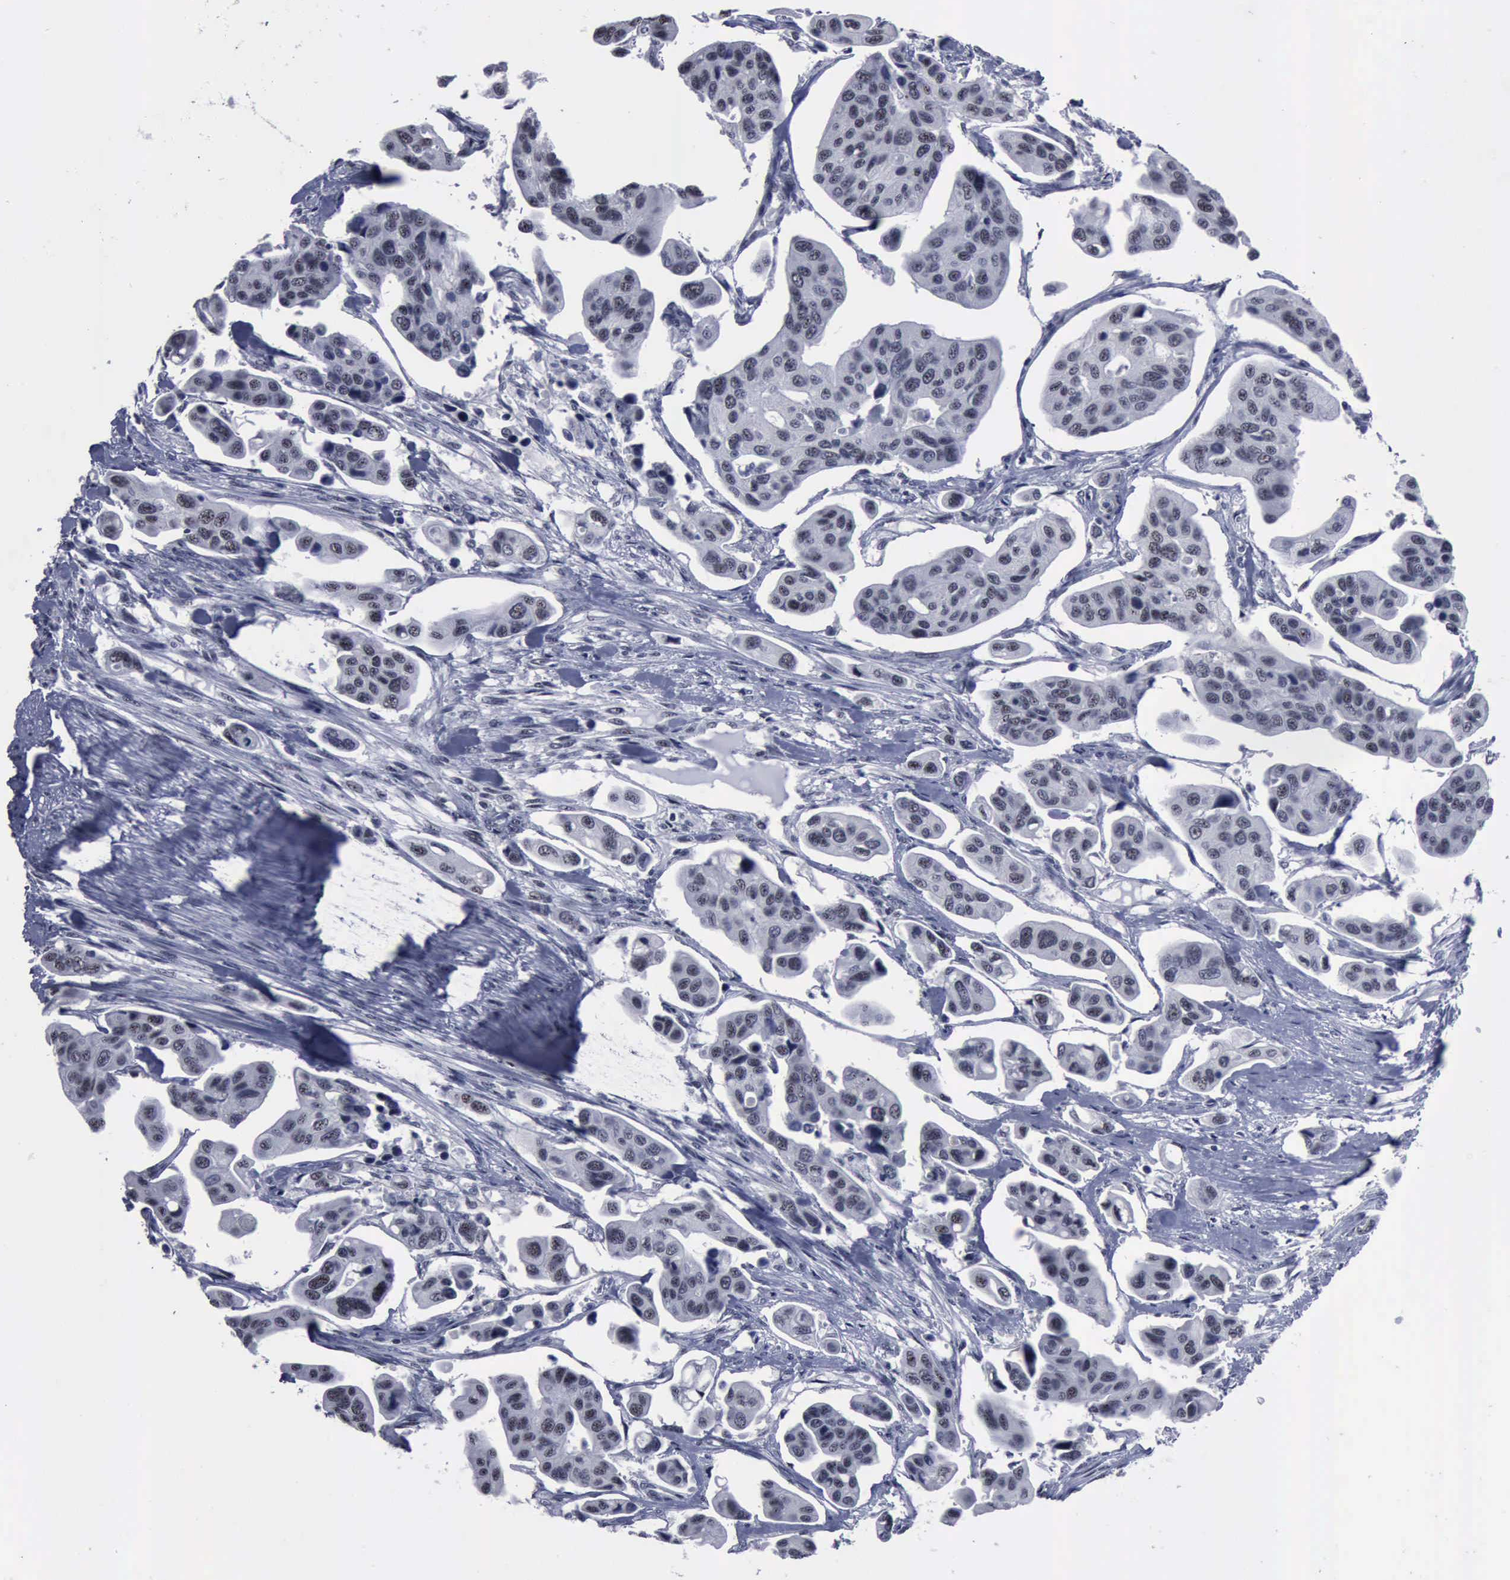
{"staining": {"intensity": "negative", "quantity": "none", "location": "none"}, "tissue": "urothelial cancer", "cell_type": "Tumor cells", "image_type": "cancer", "snomed": [{"axis": "morphology", "description": "Adenocarcinoma, NOS"}, {"axis": "topography", "description": "Urinary bladder"}], "caption": "IHC histopathology image of human adenocarcinoma stained for a protein (brown), which displays no staining in tumor cells.", "gene": "BRD1", "patient": {"sex": "male", "age": 61}}